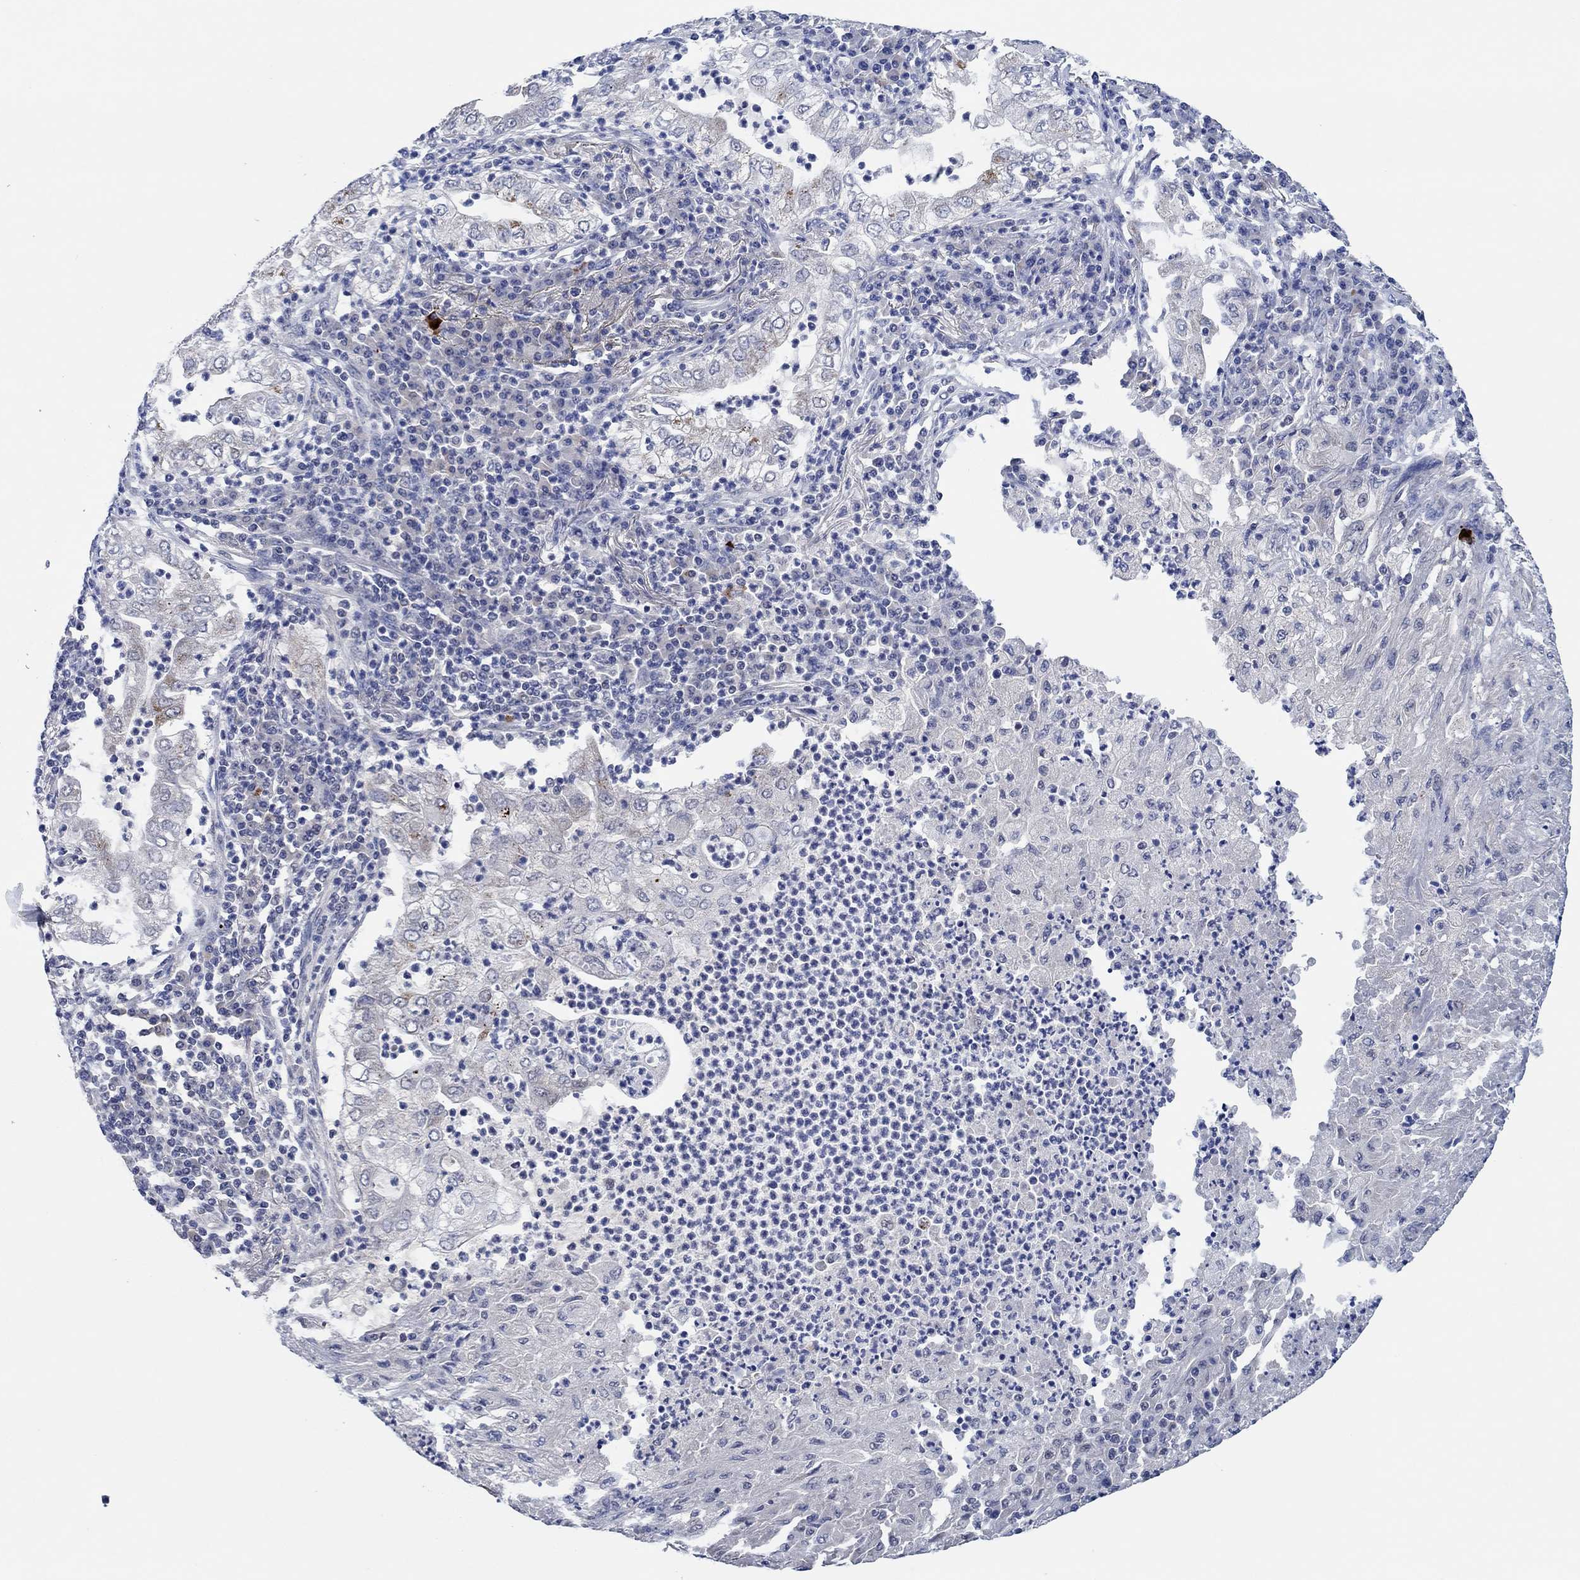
{"staining": {"intensity": "negative", "quantity": "none", "location": "none"}, "tissue": "lung cancer", "cell_type": "Tumor cells", "image_type": "cancer", "snomed": [{"axis": "morphology", "description": "Adenocarcinoma, NOS"}, {"axis": "topography", "description": "Lung"}], "caption": "This is an immunohistochemistry (IHC) image of human lung adenocarcinoma. There is no staining in tumor cells.", "gene": "PRRT3", "patient": {"sex": "female", "age": 73}}